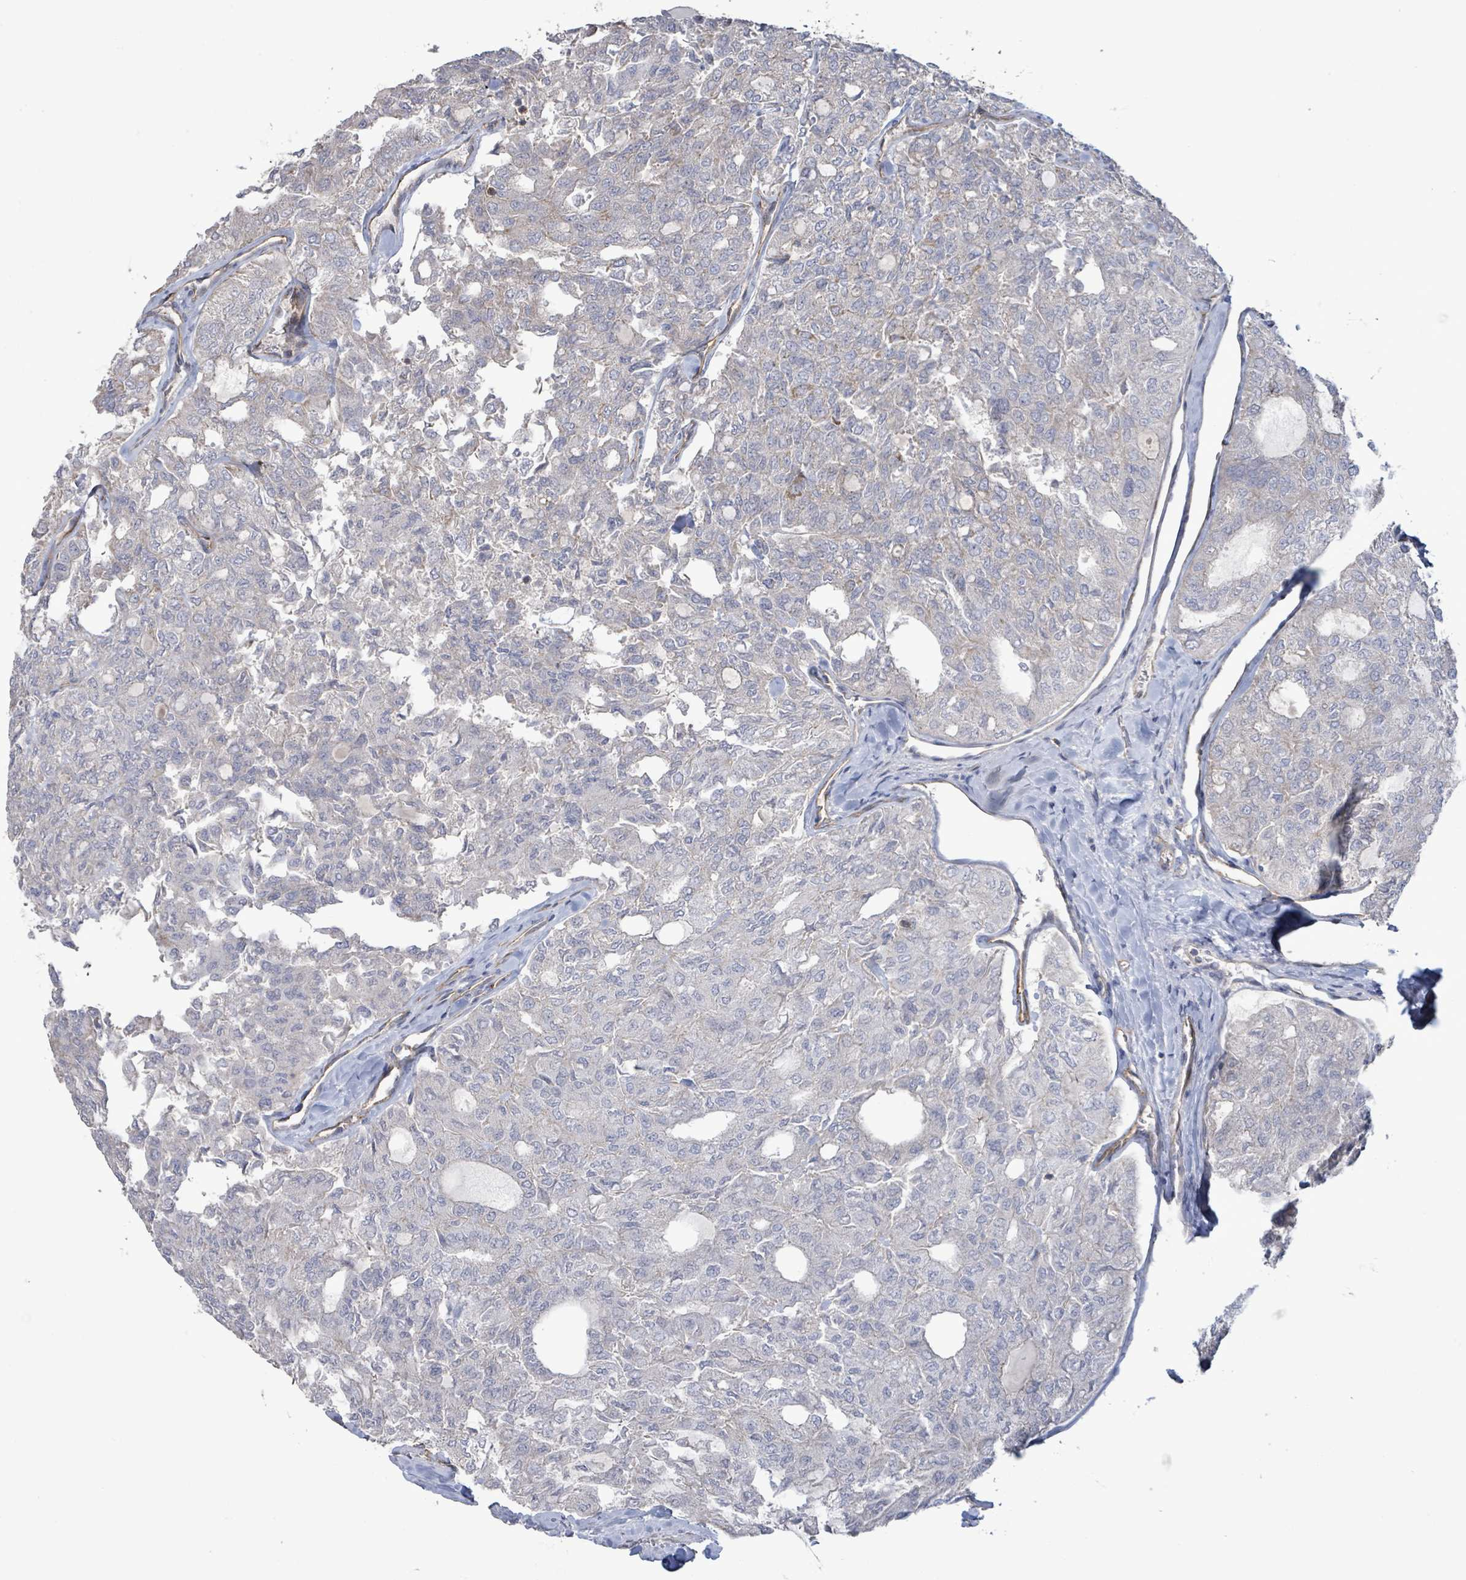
{"staining": {"intensity": "negative", "quantity": "none", "location": "none"}, "tissue": "thyroid cancer", "cell_type": "Tumor cells", "image_type": "cancer", "snomed": [{"axis": "morphology", "description": "Follicular adenoma carcinoma, NOS"}, {"axis": "topography", "description": "Thyroid gland"}], "caption": "High power microscopy histopathology image of an immunohistochemistry (IHC) image of thyroid cancer (follicular adenoma carcinoma), revealing no significant expression in tumor cells.", "gene": "KANK3", "patient": {"sex": "male", "age": 75}}